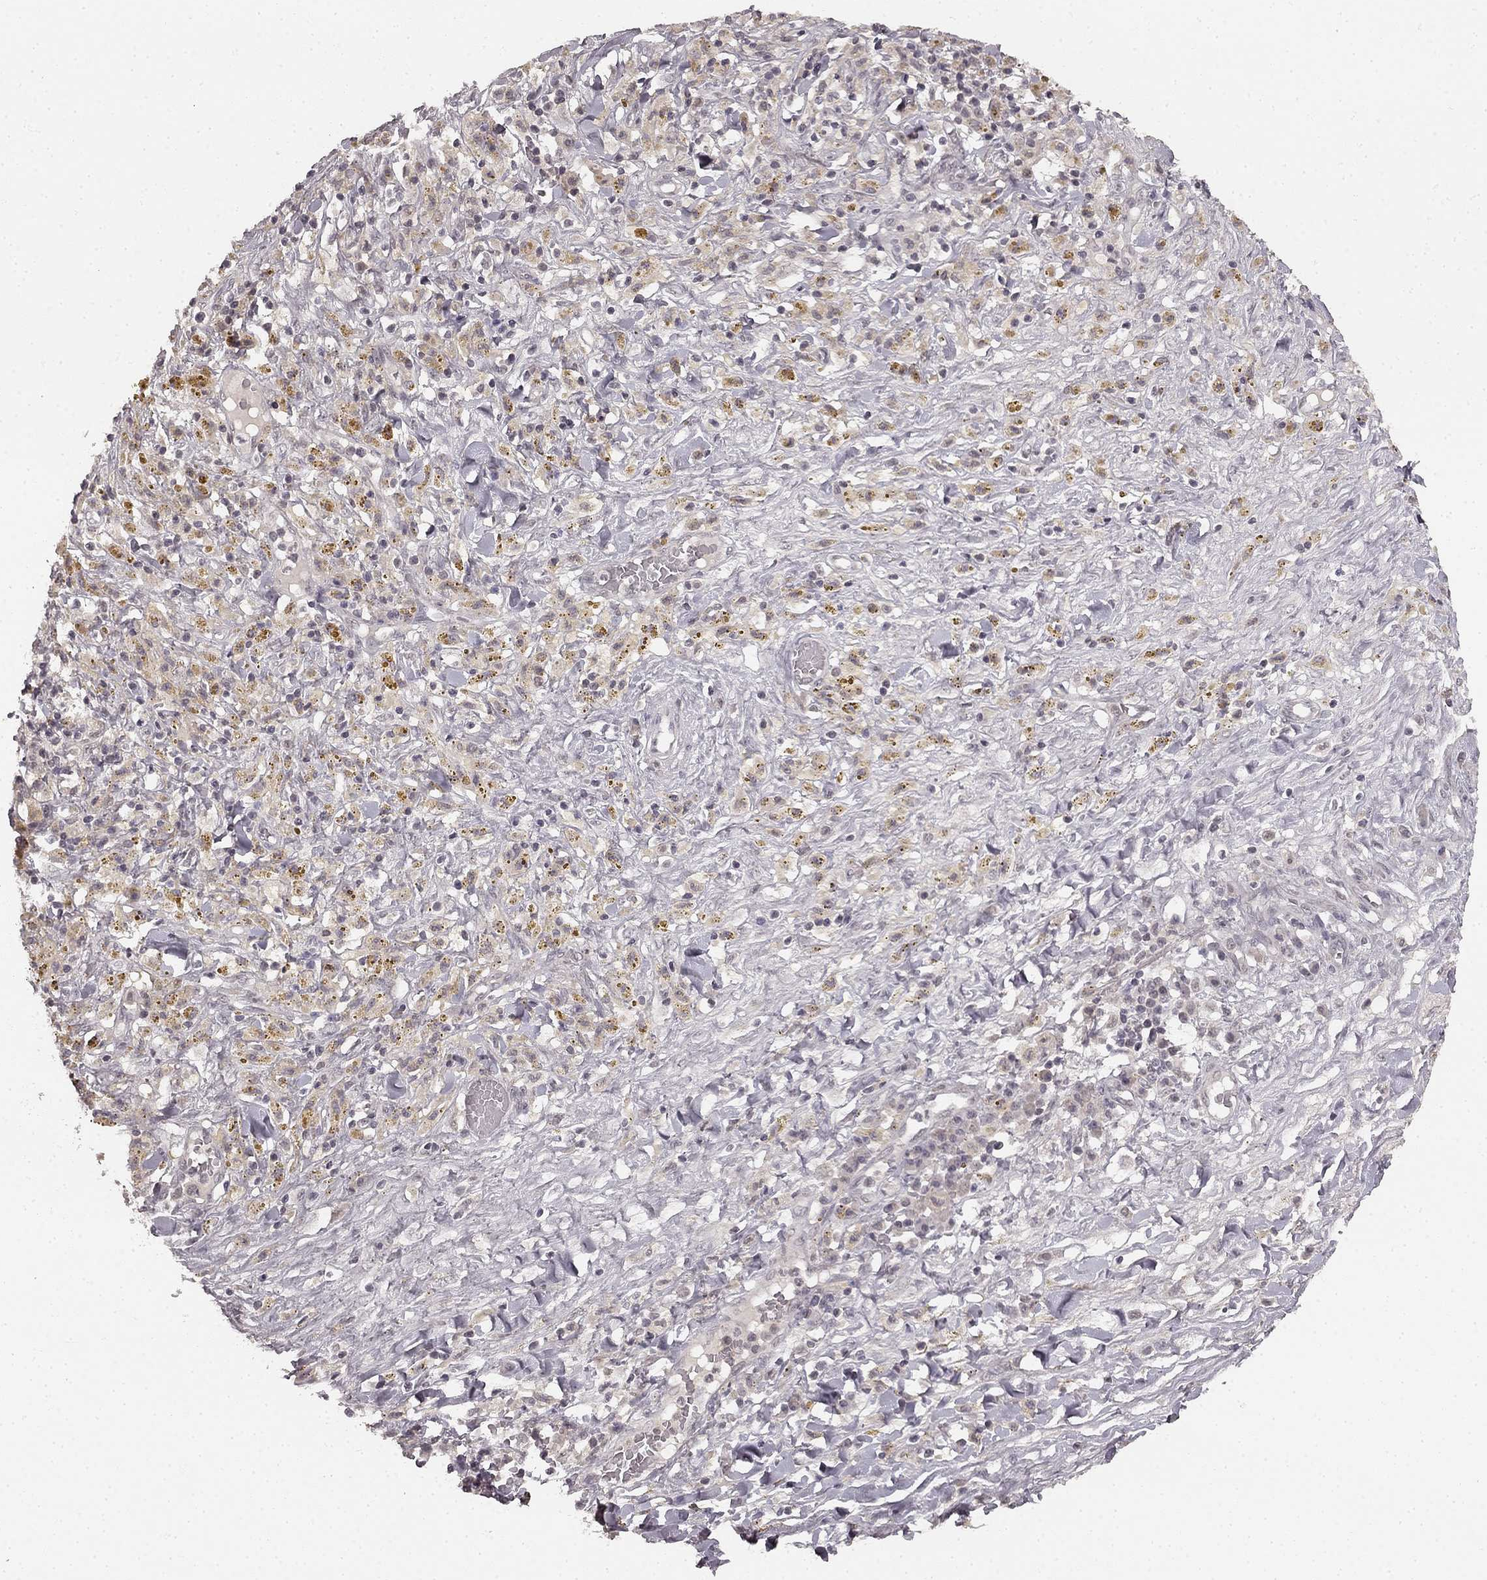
{"staining": {"intensity": "weak", "quantity": "25%-75%", "location": "cytoplasmic/membranous"}, "tissue": "melanoma", "cell_type": "Tumor cells", "image_type": "cancer", "snomed": [{"axis": "morphology", "description": "Malignant melanoma, NOS"}, {"axis": "topography", "description": "Skin"}], "caption": "Immunohistochemical staining of melanoma exhibits low levels of weak cytoplasmic/membranous protein expression in approximately 25%-75% of tumor cells.", "gene": "HCN4", "patient": {"sex": "female", "age": 91}}